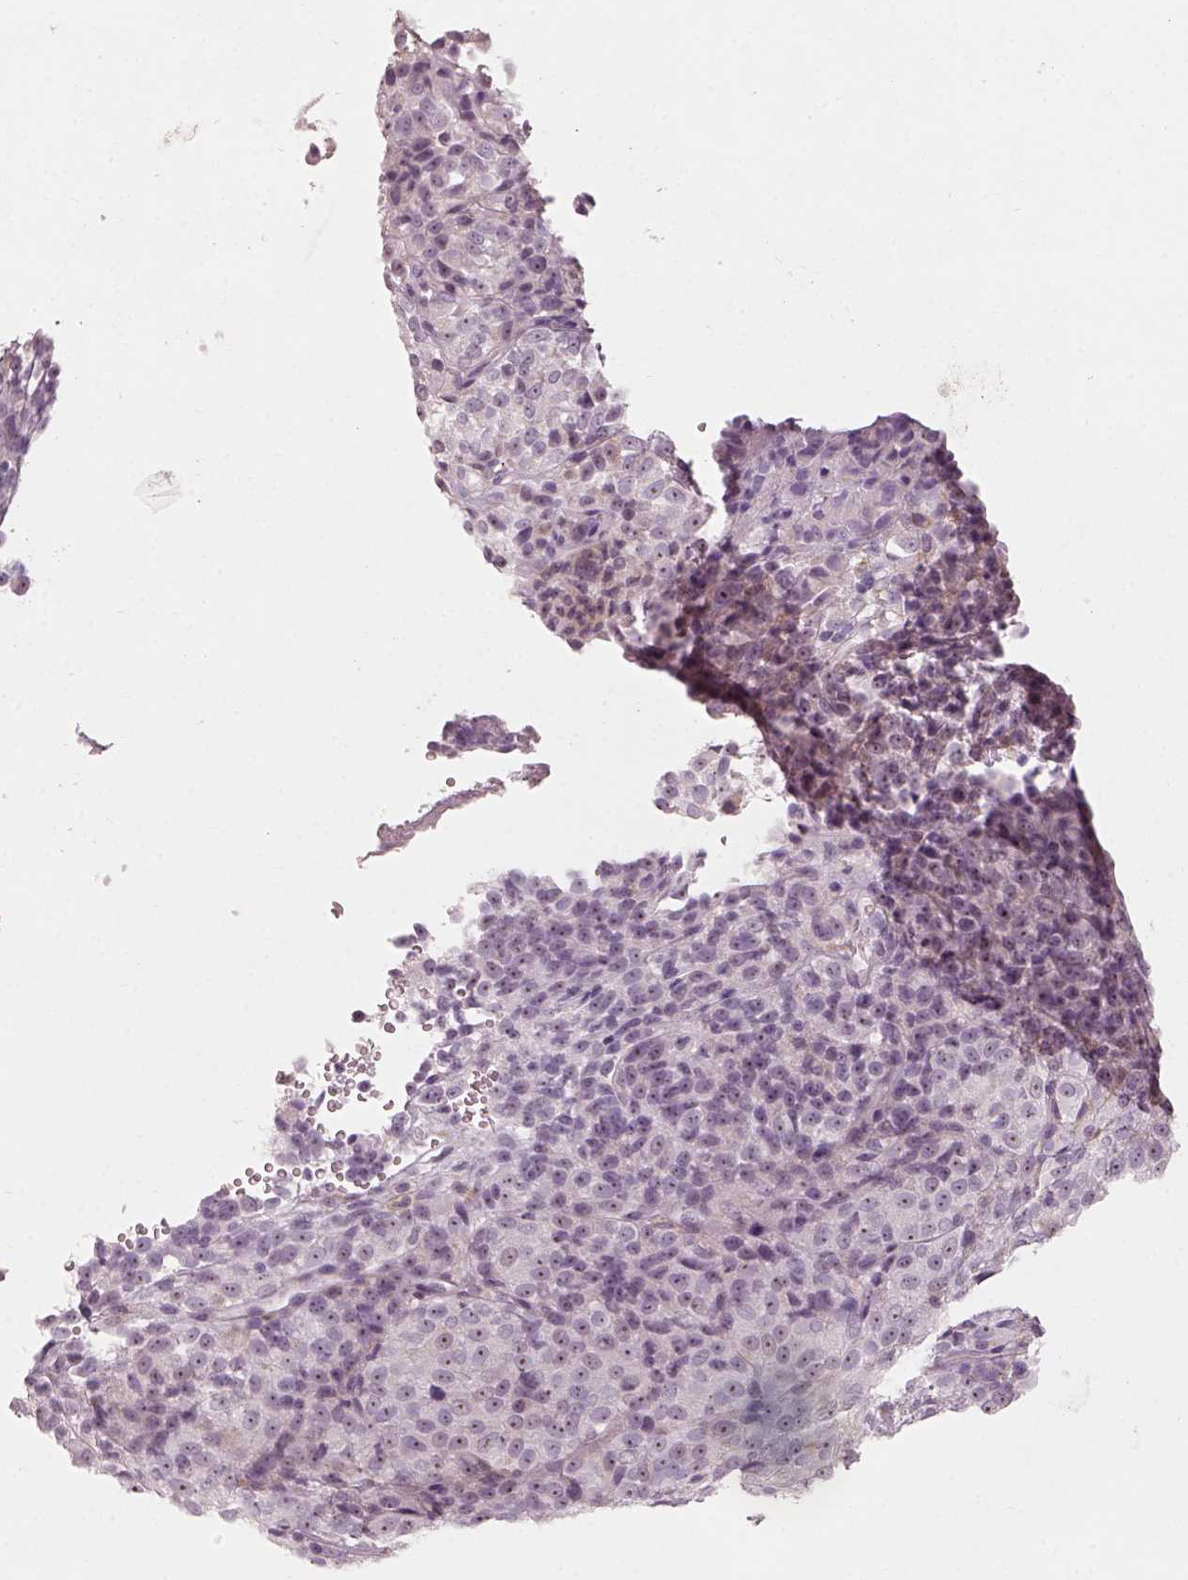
{"staining": {"intensity": "weak", "quantity": ">75%", "location": "nuclear"}, "tissue": "melanoma", "cell_type": "Tumor cells", "image_type": "cancer", "snomed": [{"axis": "morphology", "description": "Malignant melanoma, Metastatic site"}, {"axis": "topography", "description": "Brain"}], "caption": "This histopathology image demonstrates melanoma stained with immunohistochemistry (IHC) to label a protein in brown. The nuclear of tumor cells show weak positivity for the protein. Nuclei are counter-stained blue.", "gene": "CDS1", "patient": {"sex": "female", "age": 56}}